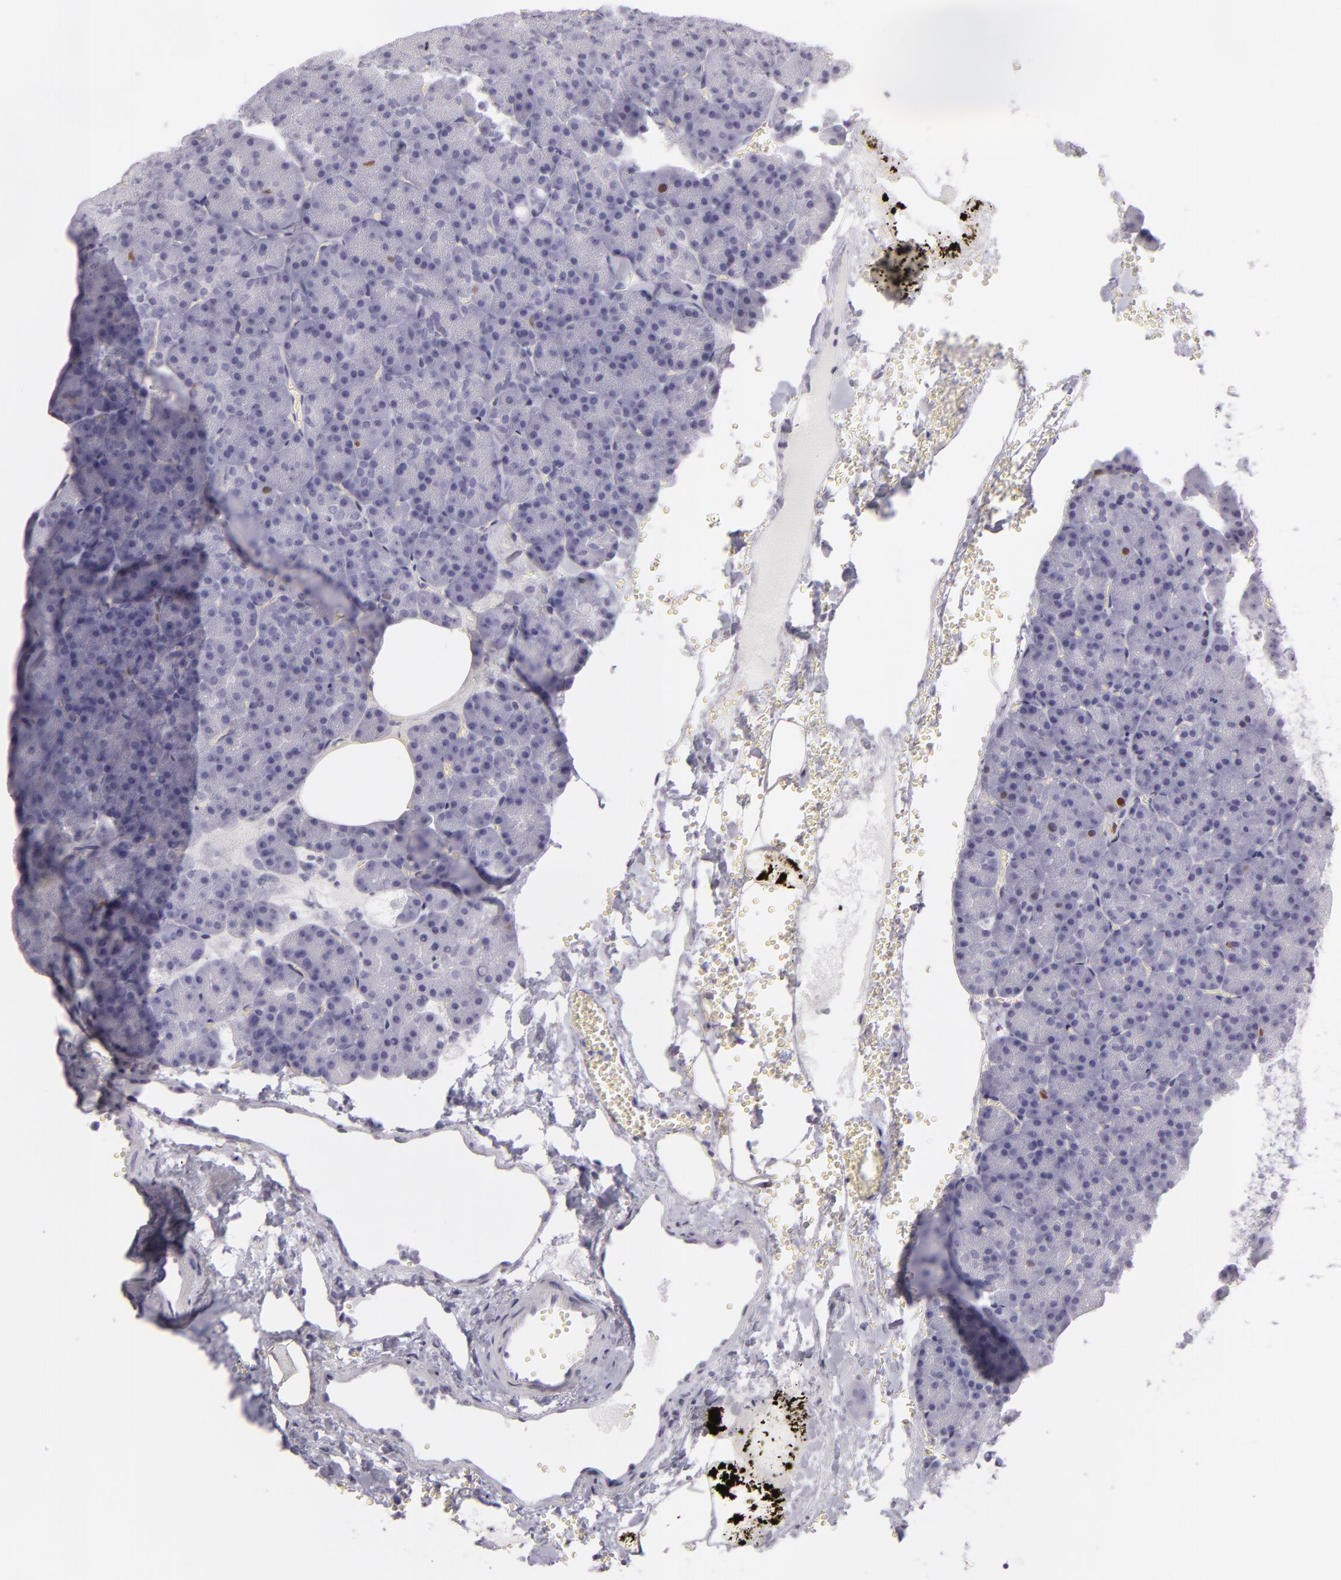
{"staining": {"intensity": "negative", "quantity": "none", "location": "none"}, "tissue": "pancreas", "cell_type": "Exocrine glandular cells", "image_type": "normal", "snomed": [{"axis": "morphology", "description": "Normal tissue, NOS"}, {"axis": "topography", "description": "Pancreas"}], "caption": "Human pancreas stained for a protein using IHC demonstrates no expression in exocrine glandular cells.", "gene": "MCM3", "patient": {"sex": "female", "age": 35}}